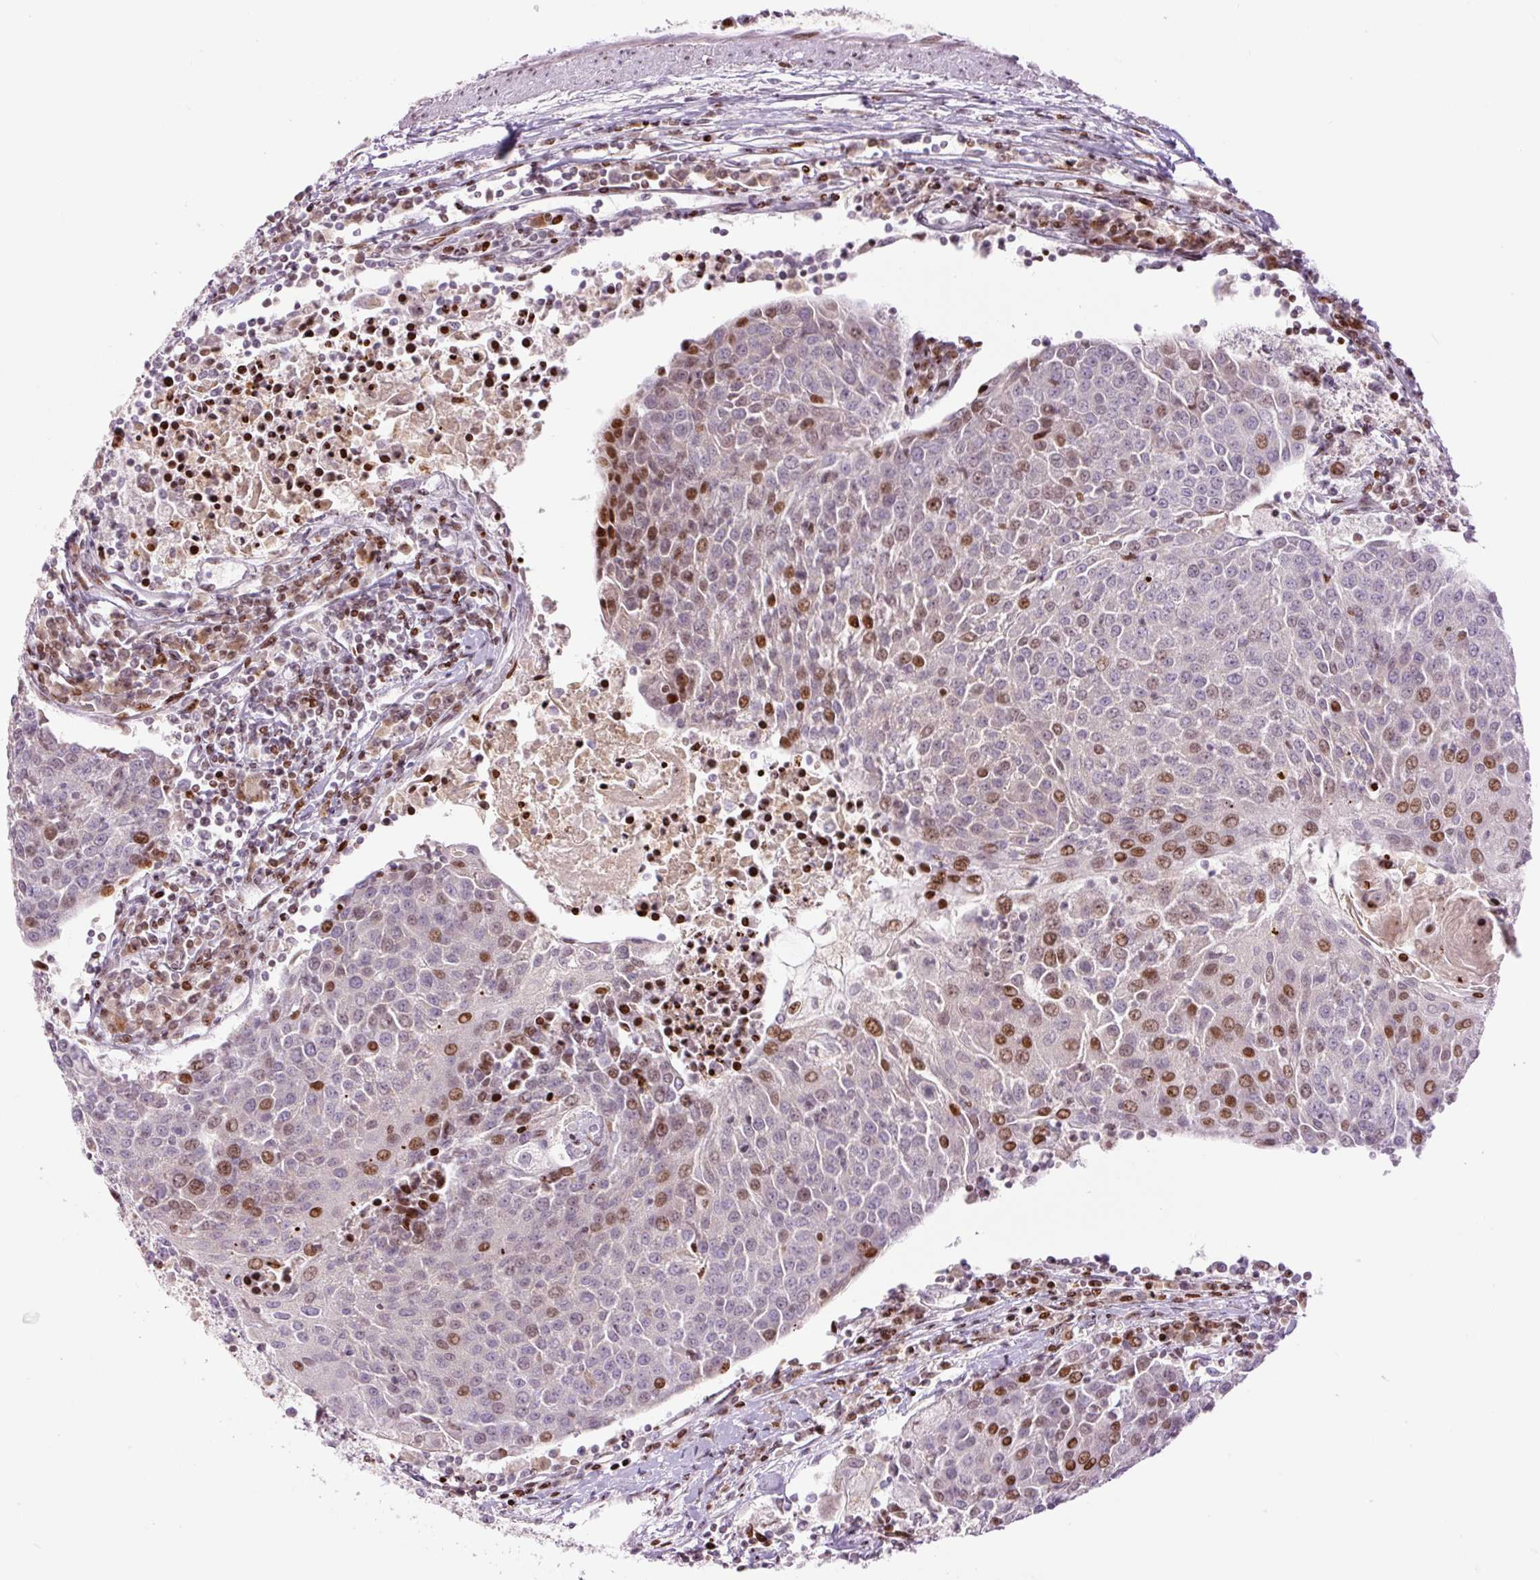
{"staining": {"intensity": "moderate", "quantity": "25%-75%", "location": "nuclear"}, "tissue": "urothelial cancer", "cell_type": "Tumor cells", "image_type": "cancer", "snomed": [{"axis": "morphology", "description": "Urothelial carcinoma, High grade"}, {"axis": "topography", "description": "Urinary bladder"}], "caption": "A brown stain shows moderate nuclear positivity of a protein in human urothelial carcinoma (high-grade) tumor cells.", "gene": "TMEM177", "patient": {"sex": "female", "age": 85}}